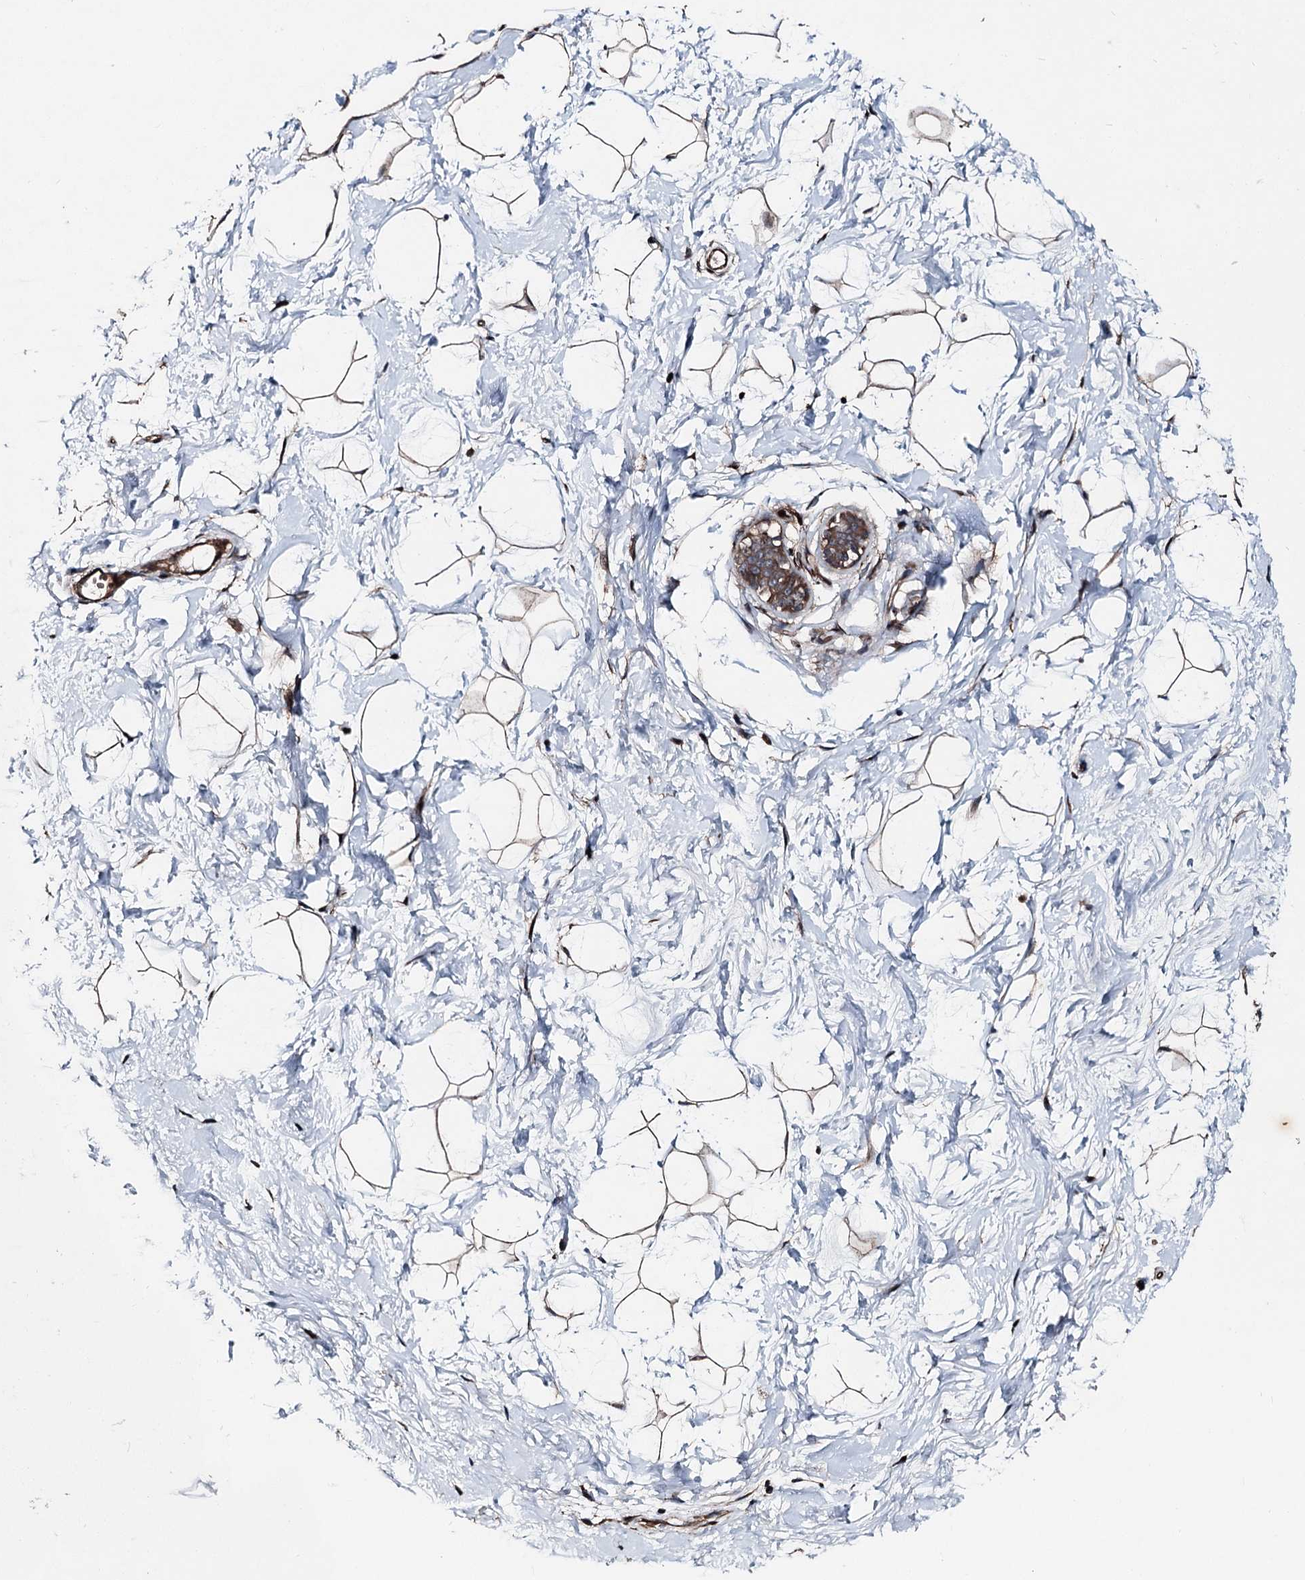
{"staining": {"intensity": "moderate", "quantity": ">75%", "location": "cytoplasmic/membranous"}, "tissue": "breast", "cell_type": "Adipocytes", "image_type": "normal", "snomed": [{"axis": "morphology", "description": "Normal tissue, NOS"}, {"axis": "morphology", "description": "Adenoma, NOS"}, {"axis": "topography", "description": "Breast"}], "caption": "Protein expression analysis of normal breast shows moderate cytoplasmic/membranous positivity in approximately >75% of adipocytes.", "gene": "DDIAS", "patient": {"sex": "female", "age": 23}}